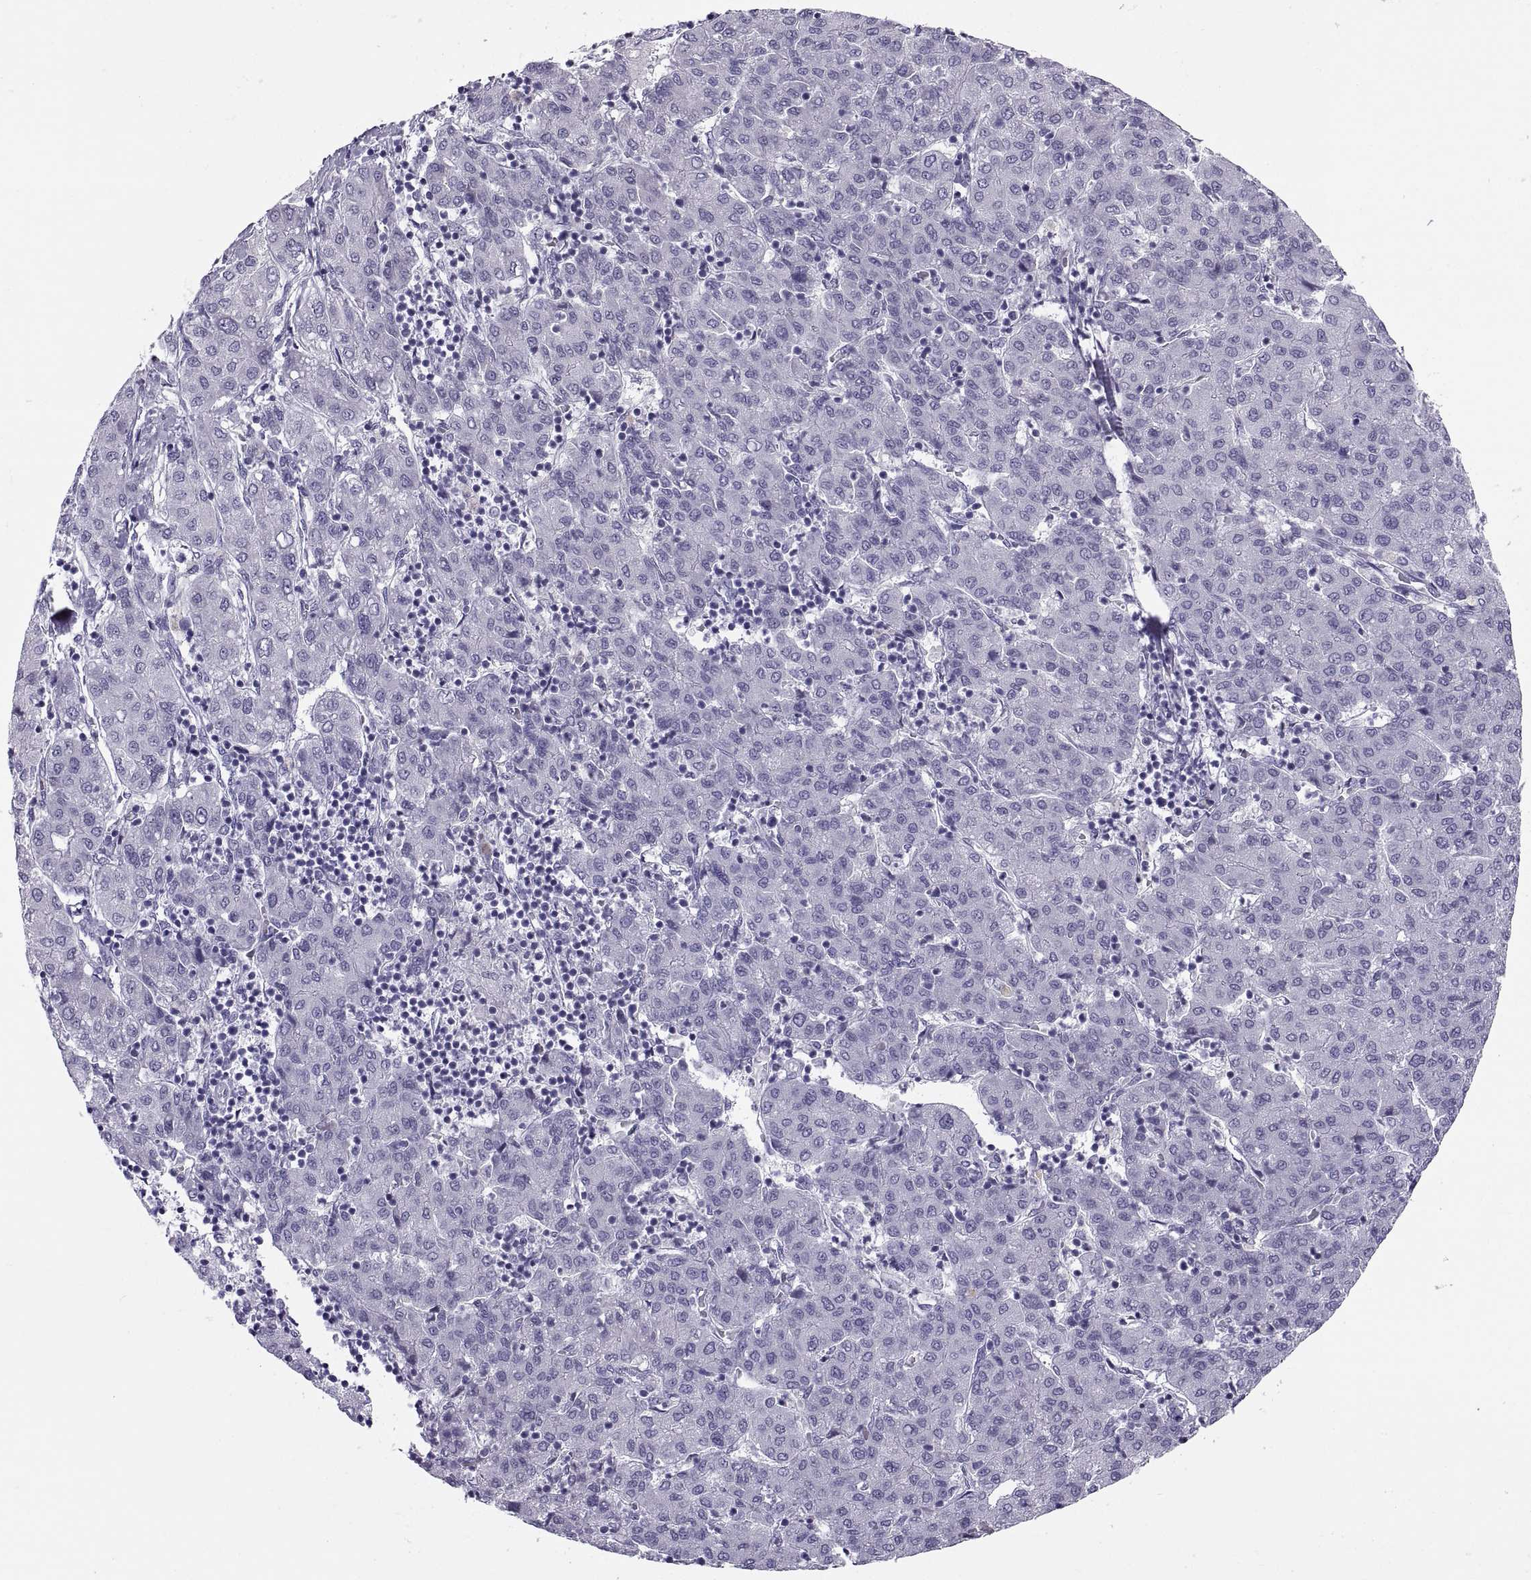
{"staining": {"intensity": "negative", "quantity": "none", "location": "none"}, "tissue": "liver cancer", "cell_type": "Tumor cells", "image_type": "cancer", "snomed": [{"axis": "morphology", "description": "Carcinoma, Hepatocellular, NOS"}, {"axis": "topography", "description": "Liver"}], "caption": "Immunohistochemistry (IHC) of human liver hepatocellular carcinoma exhibits no staining in tumor cells.", "gene": "C3orf22", "patient": {"sex": "male", "age": 65}}